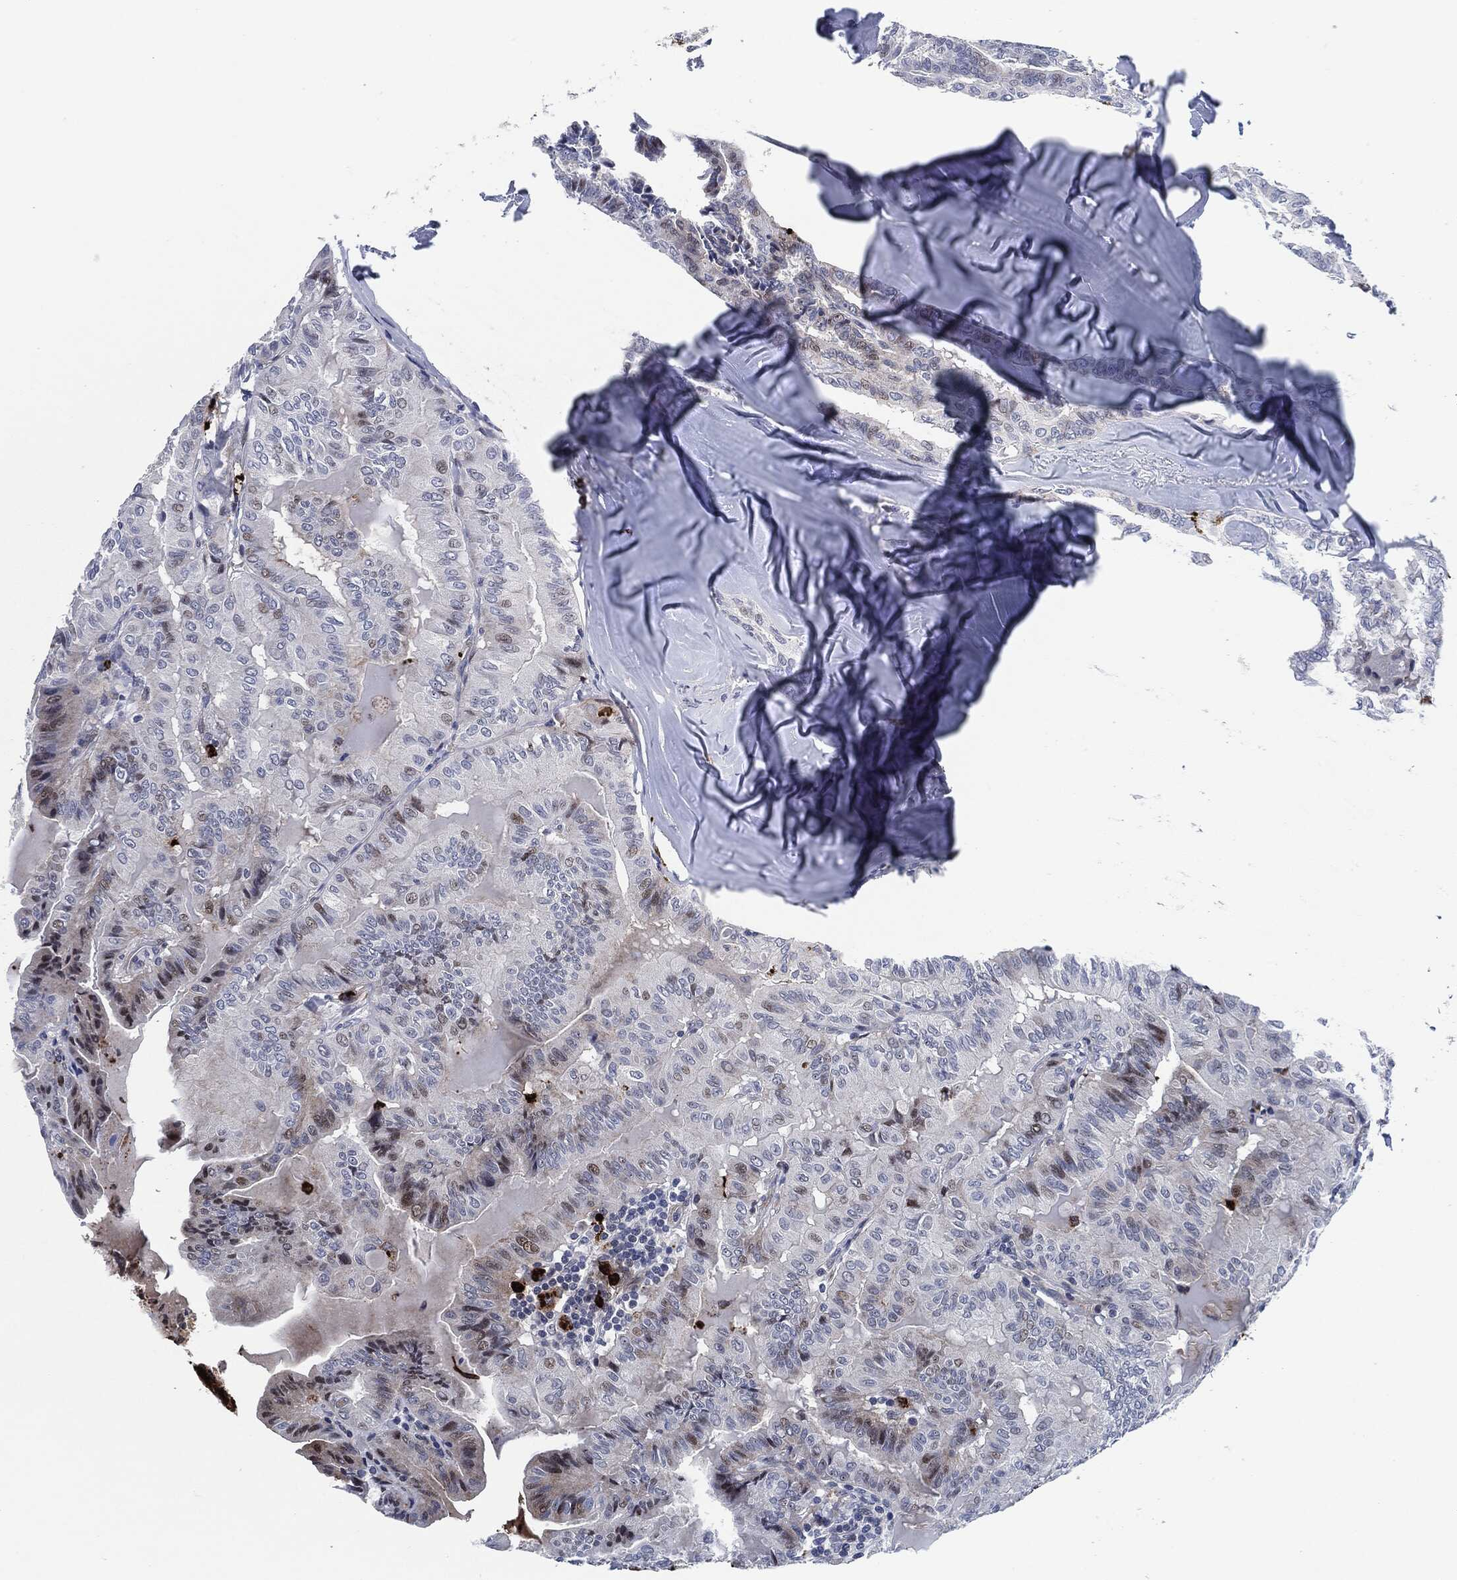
{"staining": {"intensity": "weak", "quantity": "<25%", "location": "nuclear"}, "tissue": "thyroid cancer", "cell_type": "Tumor cells", "image_type": "cancer", "snomed": [{"axis": "morphology", "description": "Papillary adenocarcinoma, NOS"}, {"axis": "topography", "description": "Thyroid gland"}], "caption": "High magnification brightfield microscopy of thyroid papillary adenocarcinoma stained with DAB (3,3'-diaminobenzidine) (brown) and counterstained with hematoxylin (blue): tumor cells show no significant staining.", "gene": "MPO", "patient": {"sex": "female", "age": 68}}